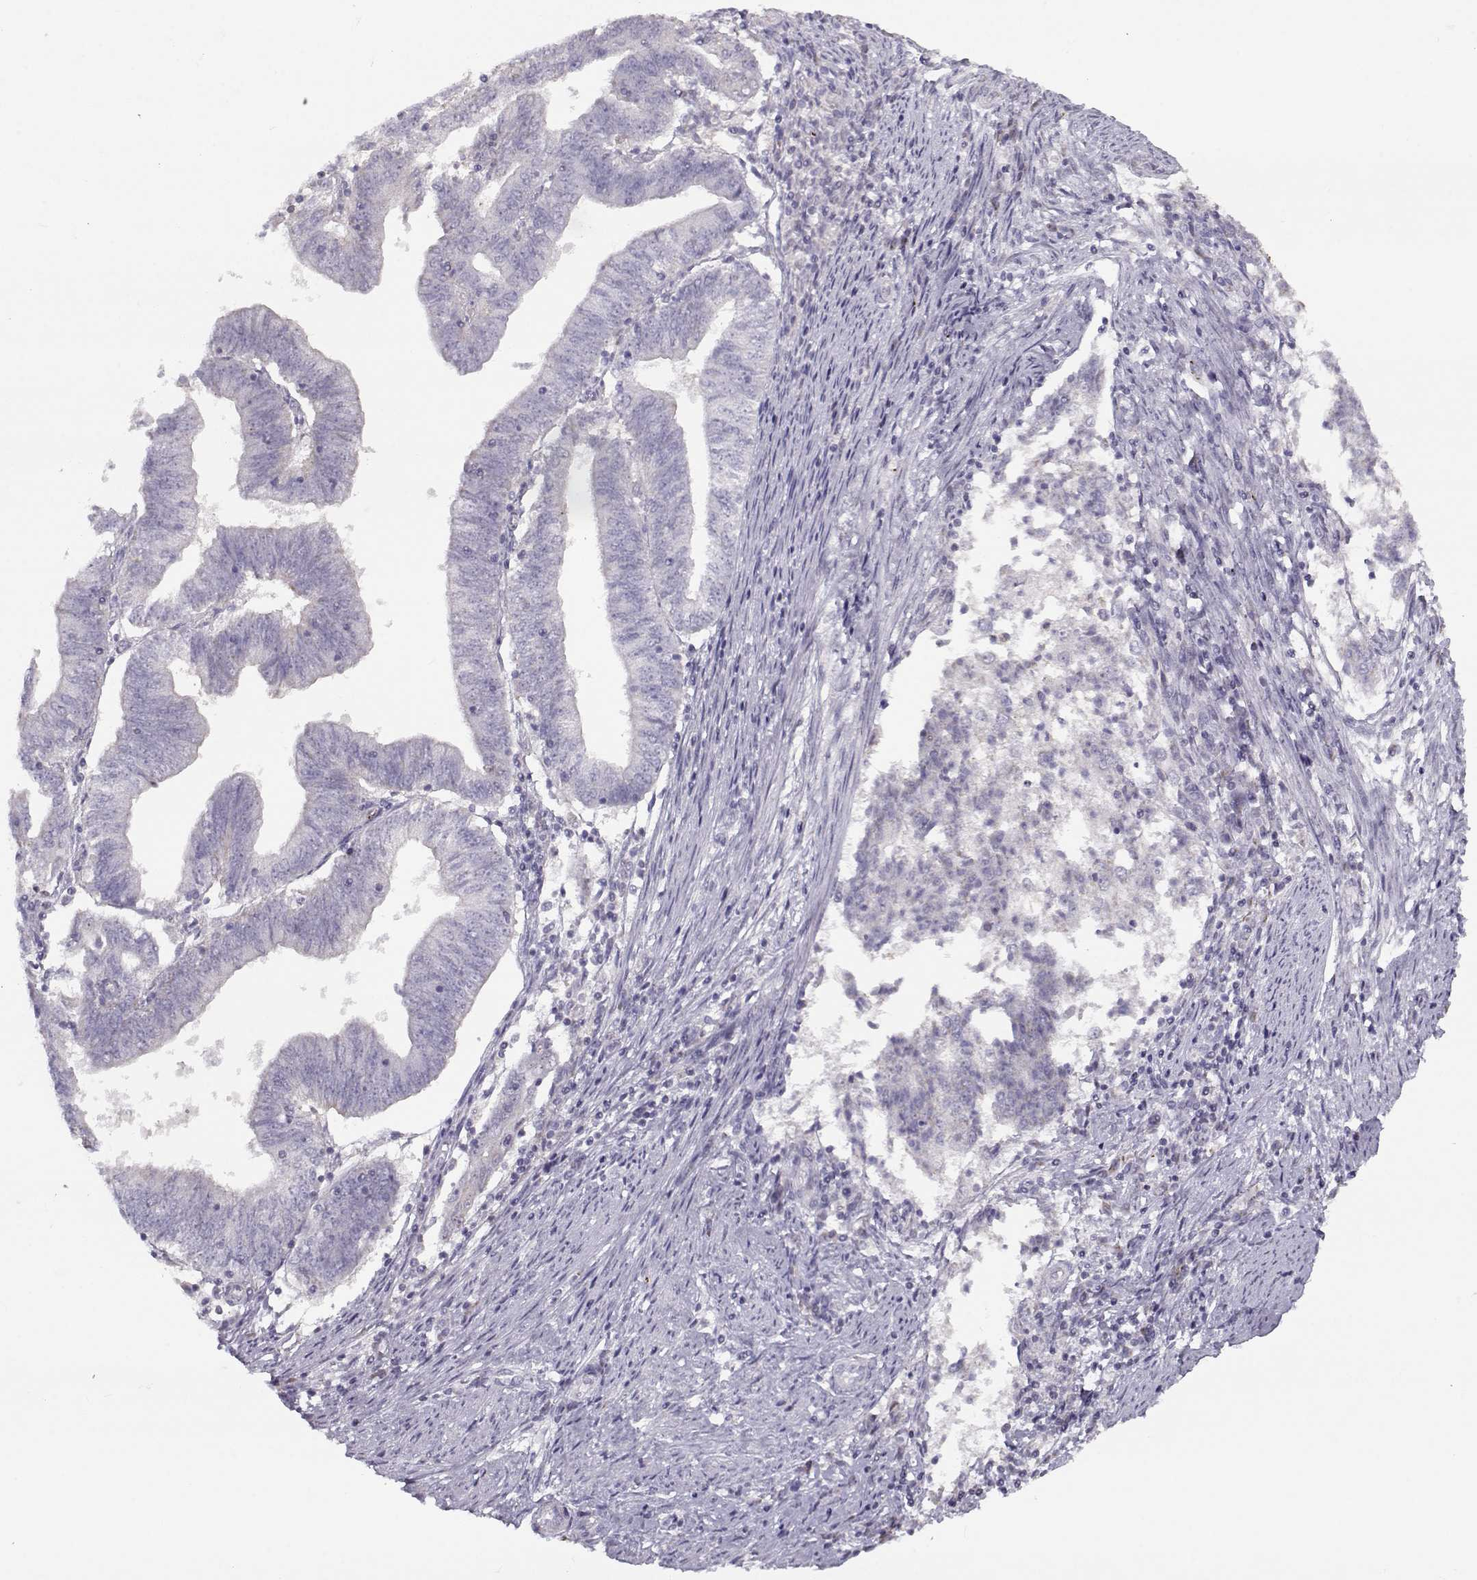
{"staining": {"intensity": "negative", "quantity": "none", "location": "none"}, "tissue": "endometrial cancer", "cell_type": "Tumor cells", "image_type": "cancer", "snomed": [{"axis": "morphology", "description": "Adenocarcinoma, NOS"}, {"axis": "topography", "description": "Endometrium"}], "caption": "This is a photomicrograph of immunohistochemistry staining of endometrial cancer (adenocarcinoma), which shows no staining in tumor cells.", "gene": "KLF17", "patient": {"sex": "female", "age": 82}}